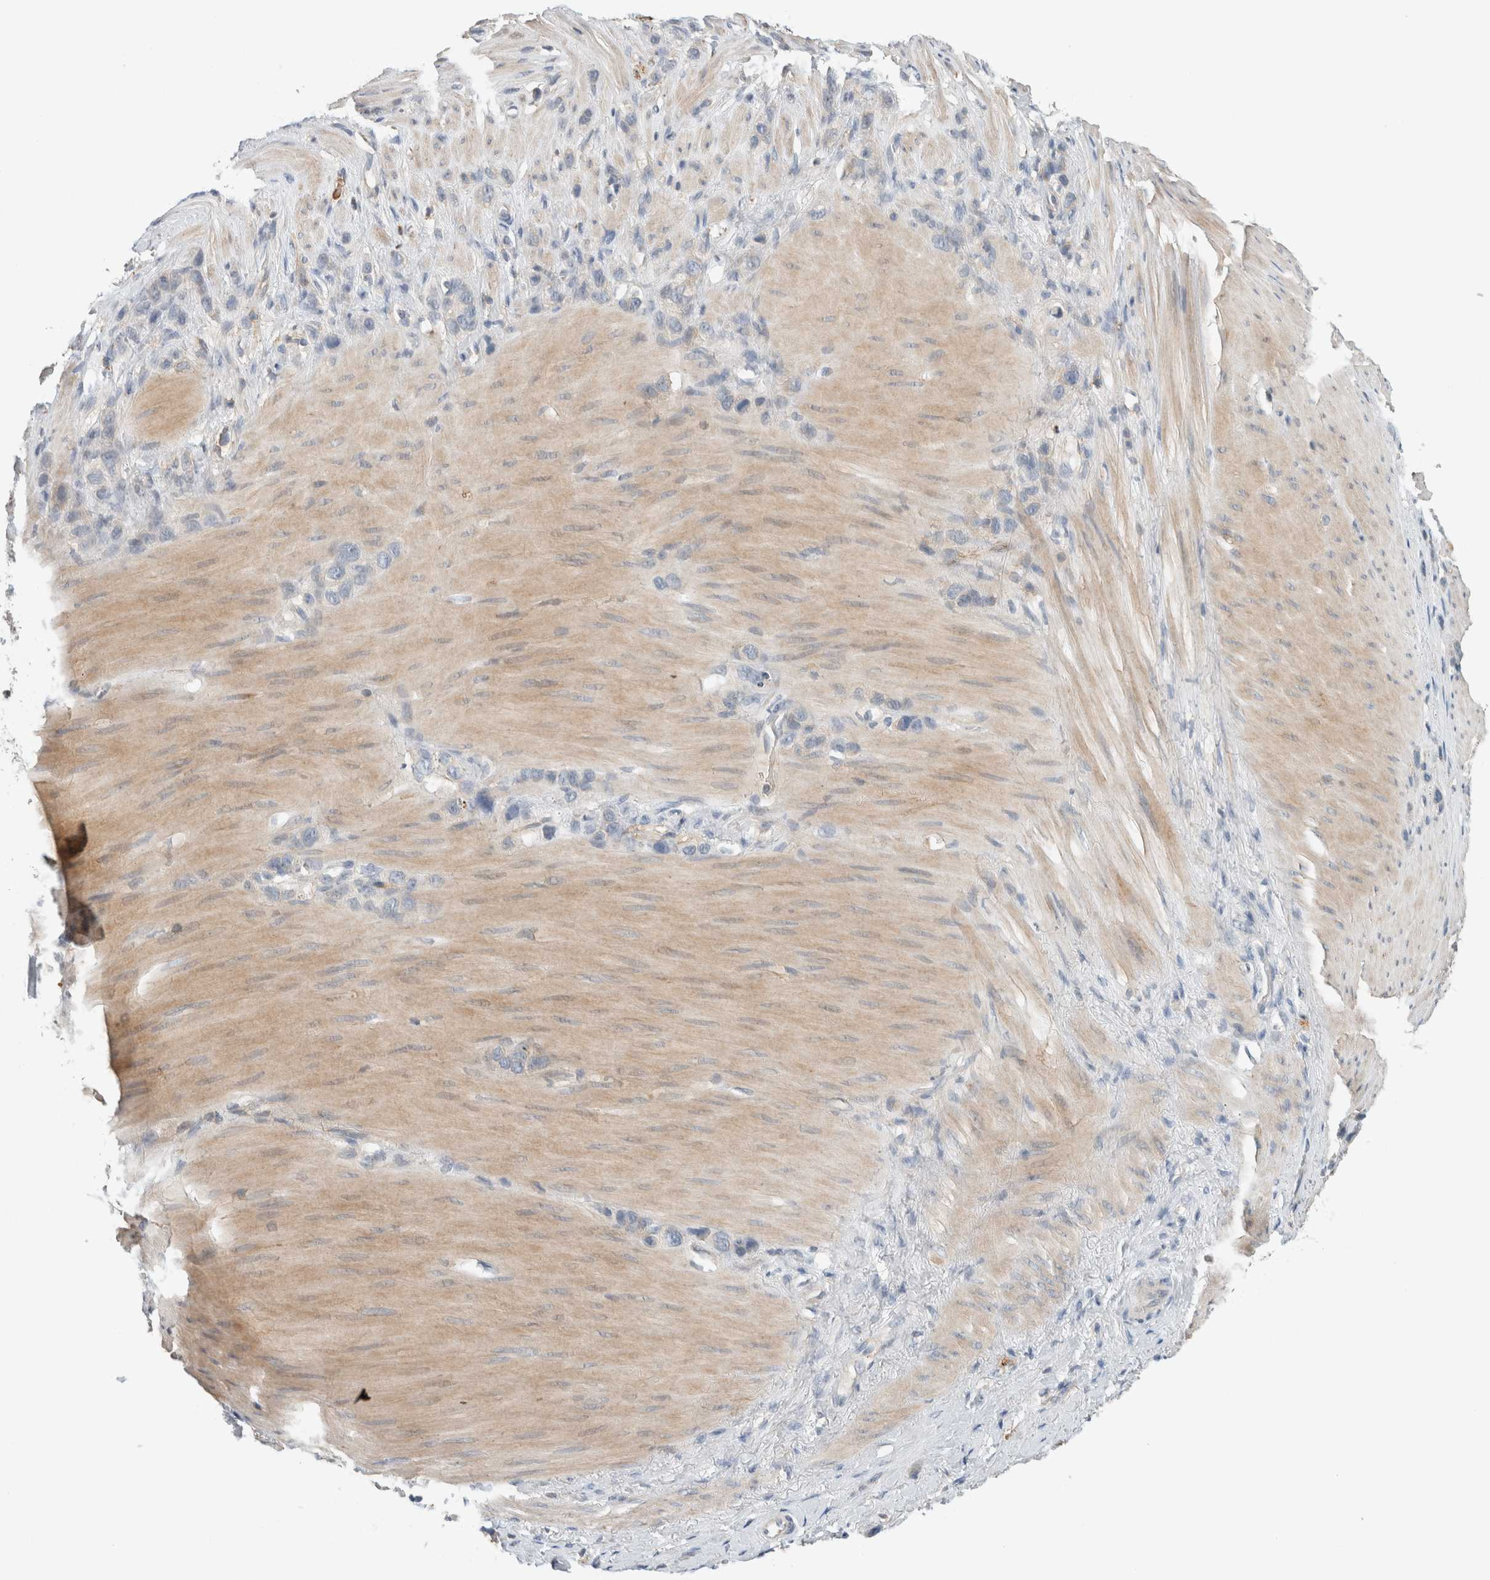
{"staining": {"intensity": "negative", "quantity": "none", "location": "none"}, "tissue": "stomach cancer", "cell_type": "Tumor cells", "image_type": "cancer", "snomed": [{"axis": "morphology", "description": "Normal tissue, NOS"}, {"axis": "morphology", "description": "Adenocarcinoma, NOS"}, {"axis": "morphology", "description": "Adenocarcinoma, High grade"}, {"axis": "topography", "description": "Stomach, upper"}, {"axis": "topography", "description": "Stomach"}], "caption": "Immunohistochemistry of human high-grade adenocarcinoma (stomach) reveals no positivity in tumor cells. (DAB immunohistochemistry with hematoxylin counter stain).", "gene": "ERCC6L2", "patient": {"sex": "female", "age": 65}}